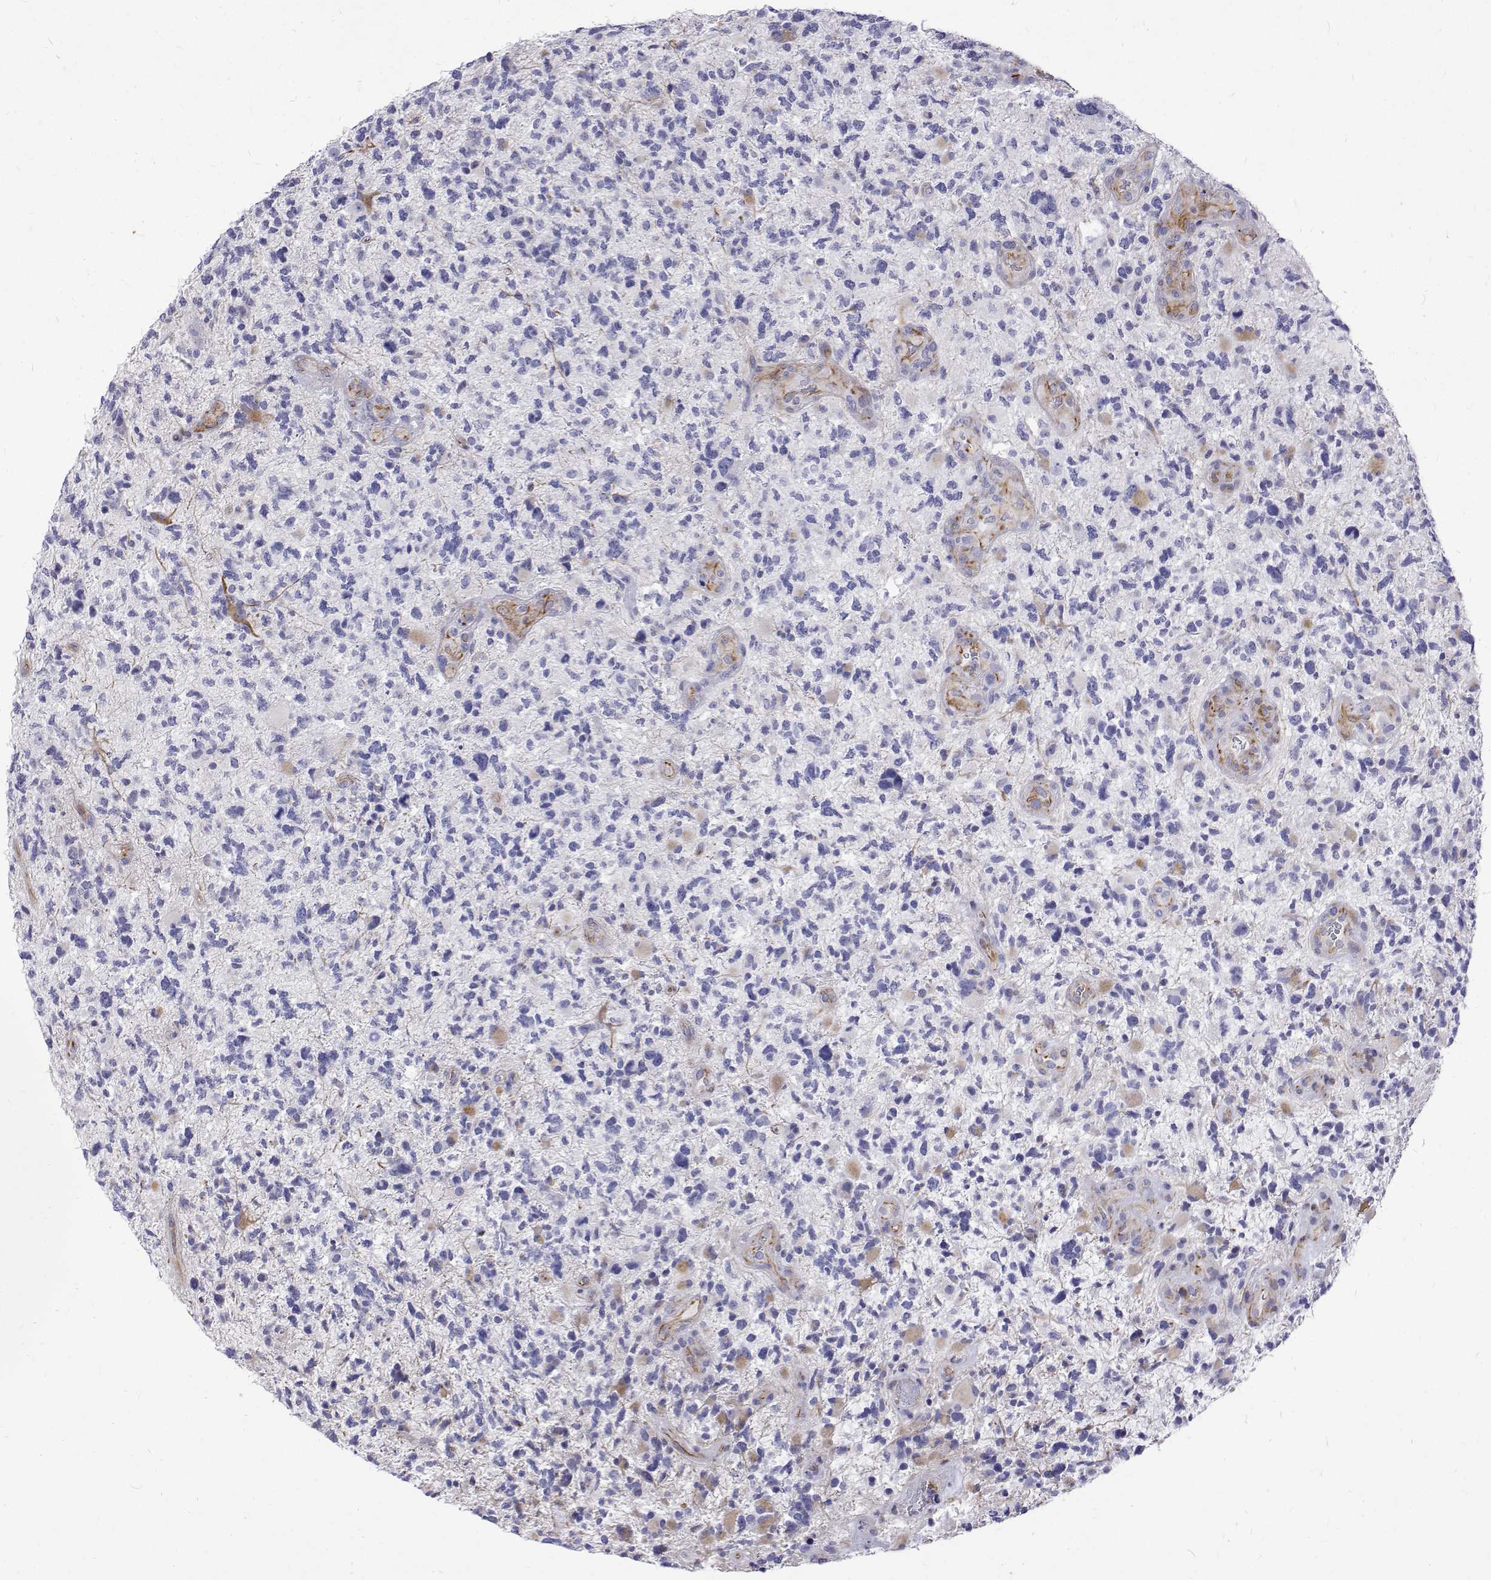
{"staining": {"intensity": "negative", "quantity": "none", "location": "none"}, "tissue": "glioma", "cell_type": "Tumor cells", "image_type": "cancer", "snomed": [{"axis": "morphology", "description": "Glioma, malignant, High grade"}, {"axis": "topography", "description": "Brain"}], "caption": "The immunohistochemistry photomicrograph has no significant expression in tumor cells of glioma tissue.", "gene": "OPRPN", "patient": {"sex": "female", "age": 71}}